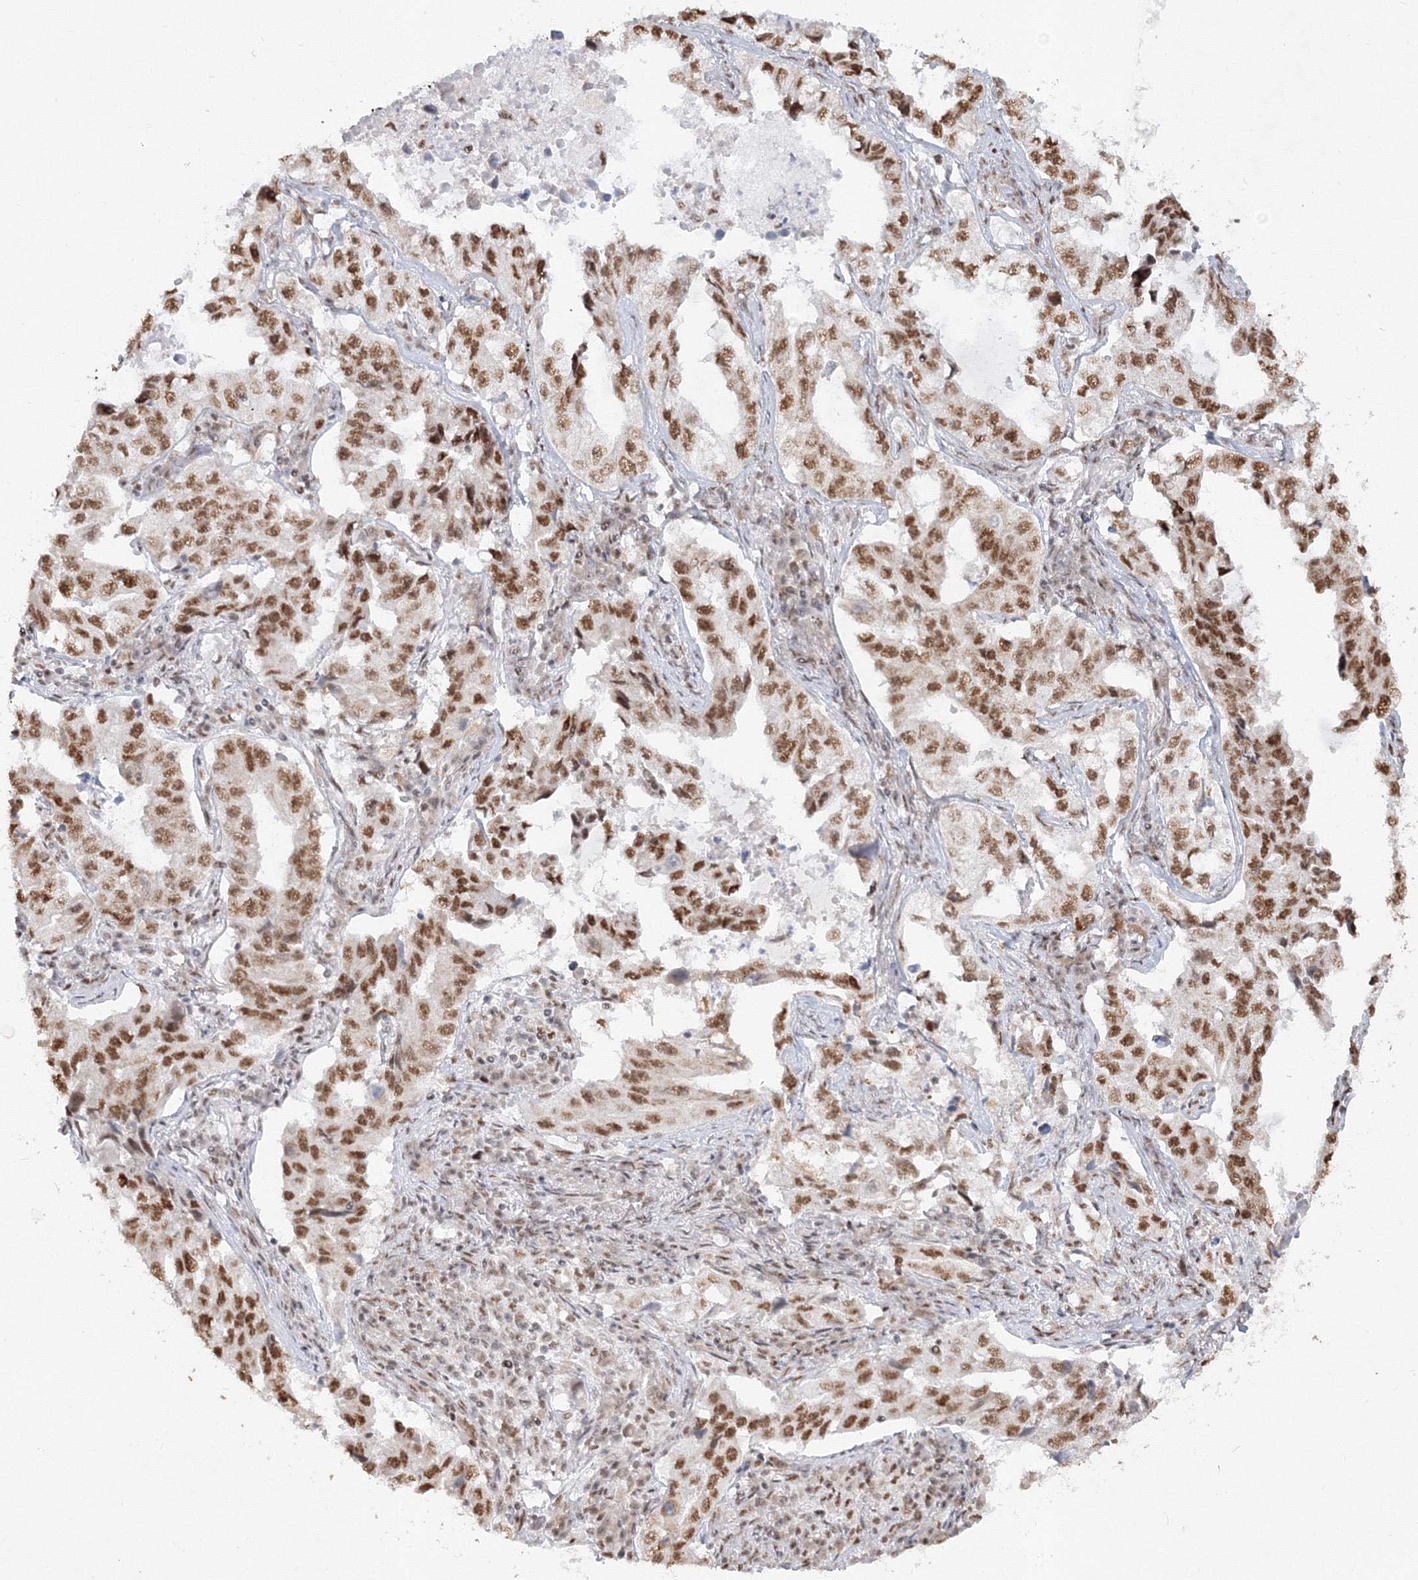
{"staining": {"intensity": "moderate", "quantity": ">75%", "location": "nuclear"}, "tissue": "lung cancer", "cell_type": "Tumor cells", "image_type": "cancer", "snomed": [{"axis": "morphology", "description": "Adenocarcinoma, NOS"}, {"axis": "topography", "description": "Lung"}], "caption": "Immunohistochemical staining of lung cancer shows moderate nuclear protein staining in about >75% of tumor cells.", "gene": "PPP4R2", "patient": {"sex": "female", "age": 51}}